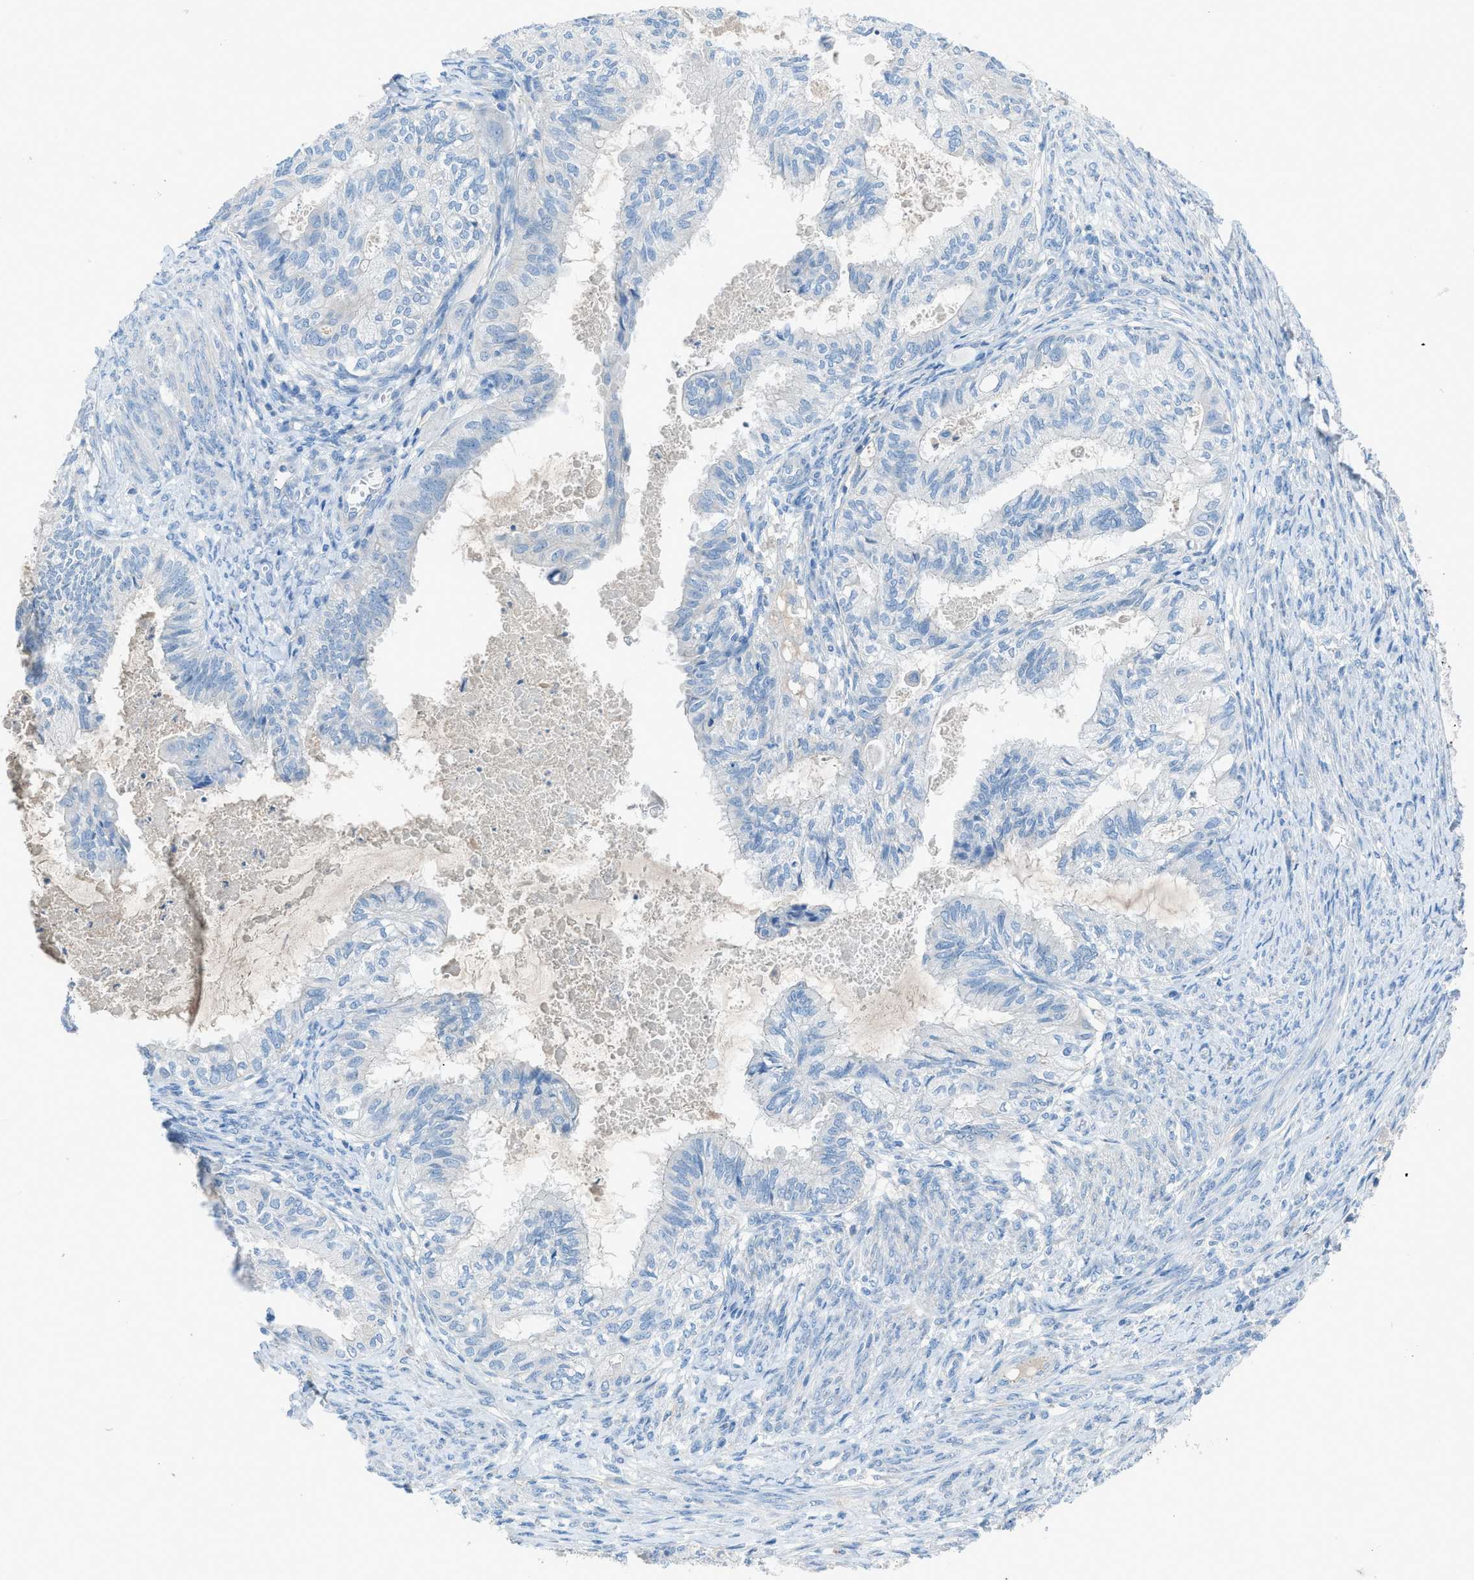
{"staining": {"intensity": "negative", "quantity": "none", "location": "none"}, "tissue": "cervical cancer", "cell_type": "Tumor cells", "image_type": "cancer", "snomed": [{"axis": "morphology", "description": "Normal tissue, NOS"}, {"axis": "morphology", "description": "Adenocarcinoma, NOS"}, {"axis": "topography", "description": "Cervix"}, {"axis": "topography", "description": "Endometrium"}], "caption": "Human cervical adenocarcinoma stained for a protein using immunohistochemistry (IHC) exhibits no staining in tumor cells.", "gene": "C5AR2", "patient": {"sex": "female", "age": 86}}